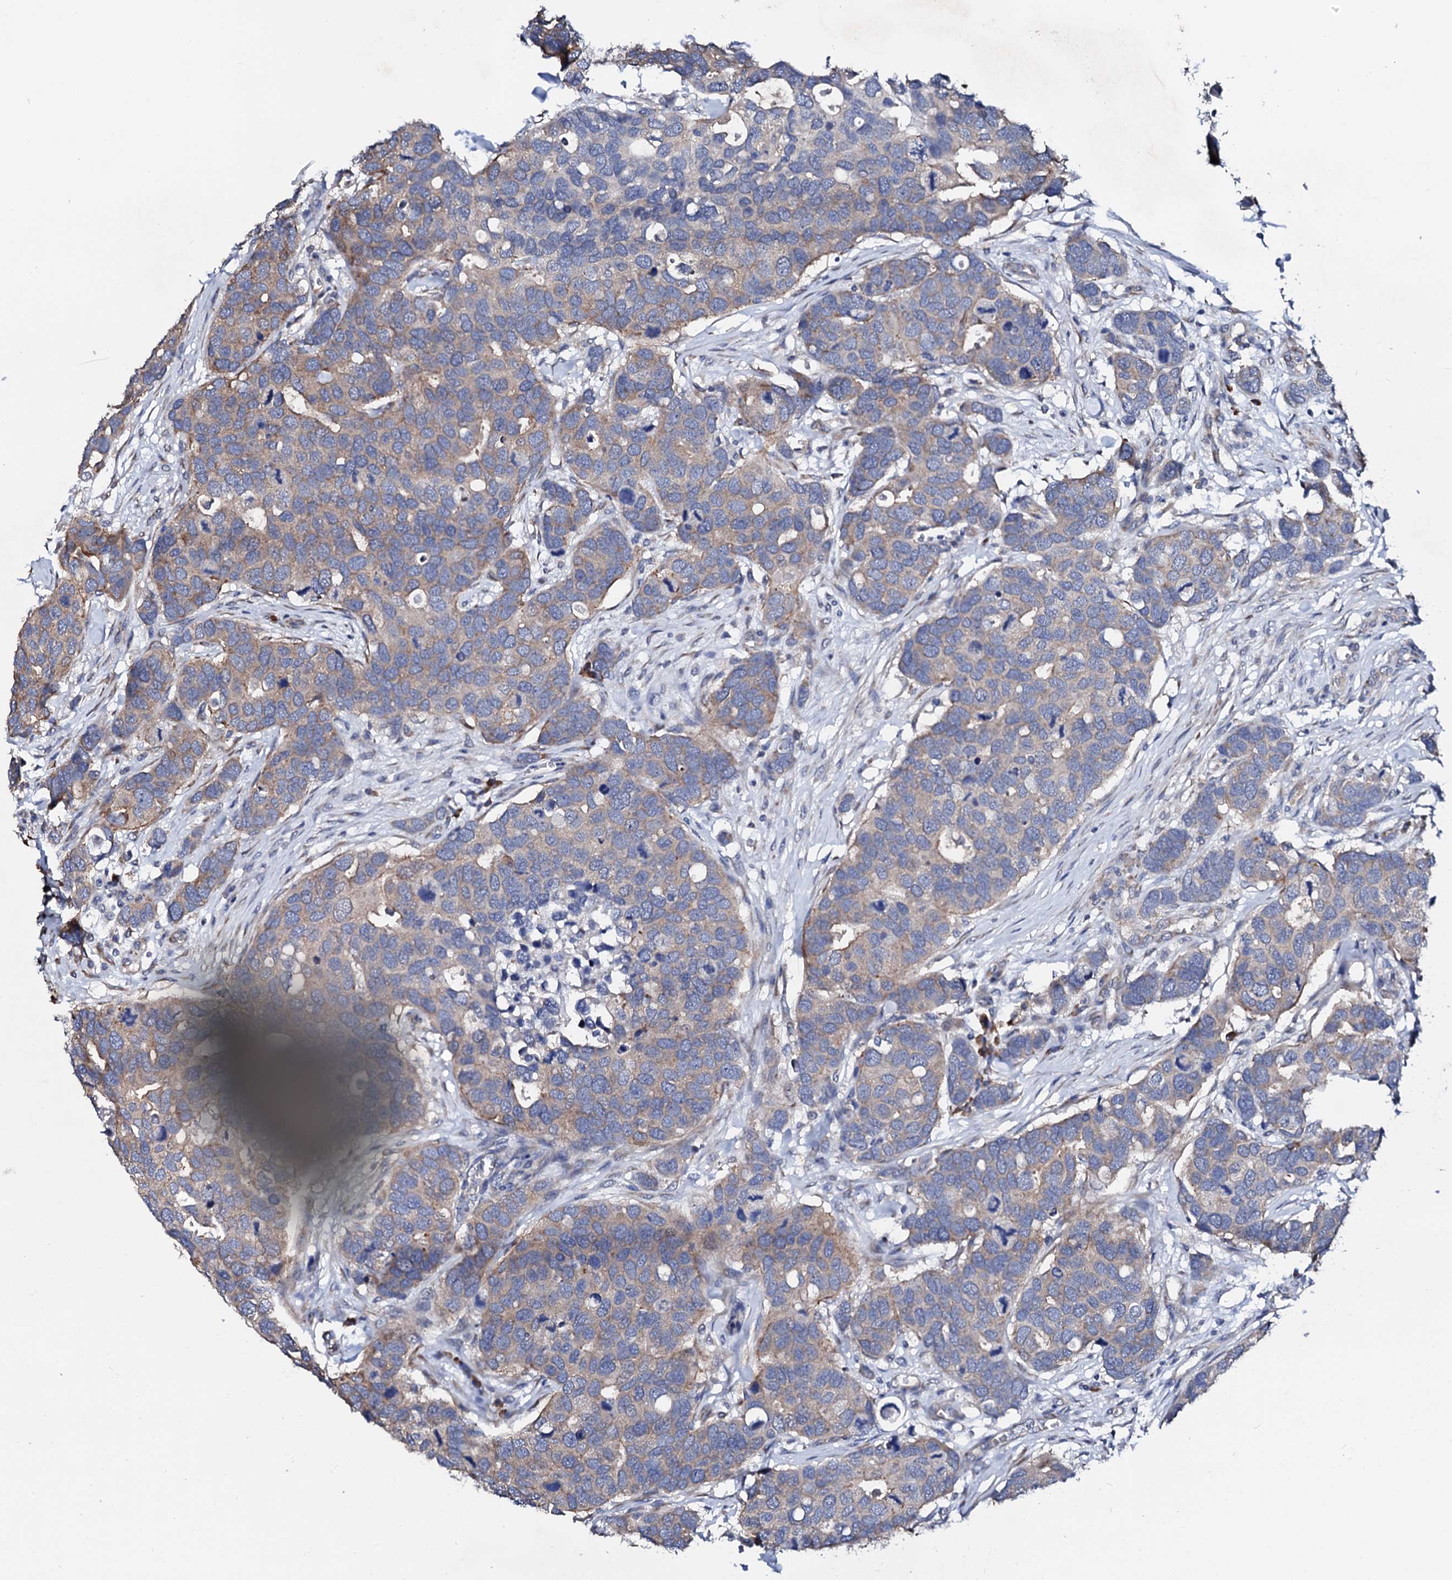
{"staining": {"intensity": "weak", "quantity": "25%-75%", "location": "cytoplasmic/membranous"}, "tissue": "breast cancer", "cell_type": "Tumor cells", "image_type": "cancer", "snomed": [{"axis": "morphology", "description": "Duct carcinoma"}, {"axis": "topography", "description": "Breast"}], "caption": "The photomicrograph reveals a brown stain indicating the presence of a protein in the cytoplasmic/membranous of tumor cells in breast cancer.", "gene": "NUP58", "patient": {"sex": "female", "age": 83}}